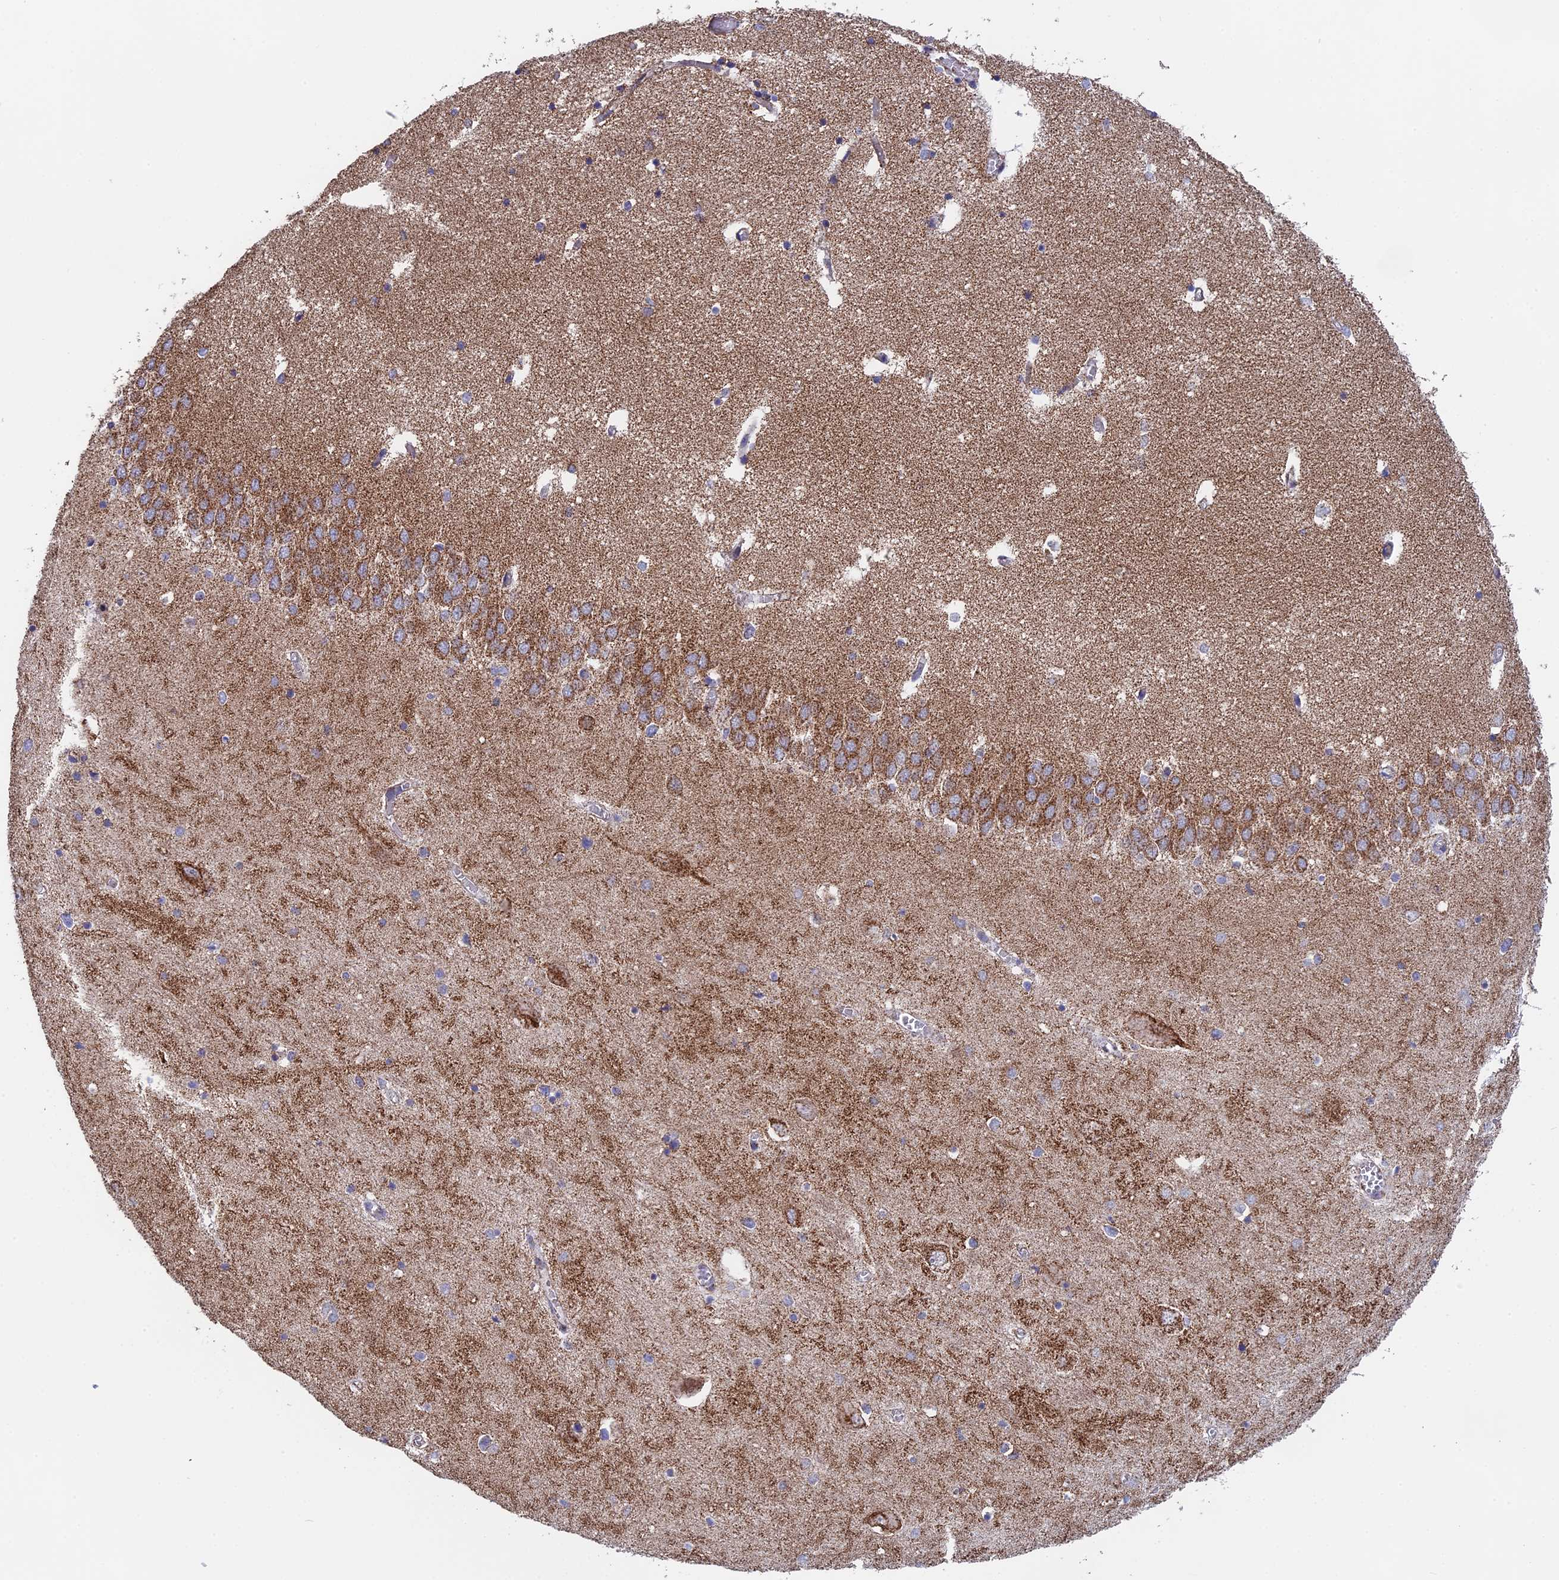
{"staining": {"intensity": "moderate", "quantity": "<25%", "location": "cytoplasmic/membranous"}, "tissue": "hippocampus", "cell_type": "Glial cells", "image_type": "normal", "snomed": [{"axis": "morphology", "description": "Normal tissue, NOS"}, {"axis": "topography", "description": "Hippocampus"}], "caption": "Protein staining of benign hippocampus displays moderate cytoplasmic/membranous staining in about <25% of glial cells. (DAB IHC, brown staining for protein, blue staining for nuclei).", "gene": "CDC16", "patient": {"sex": "male", "age": 70}}